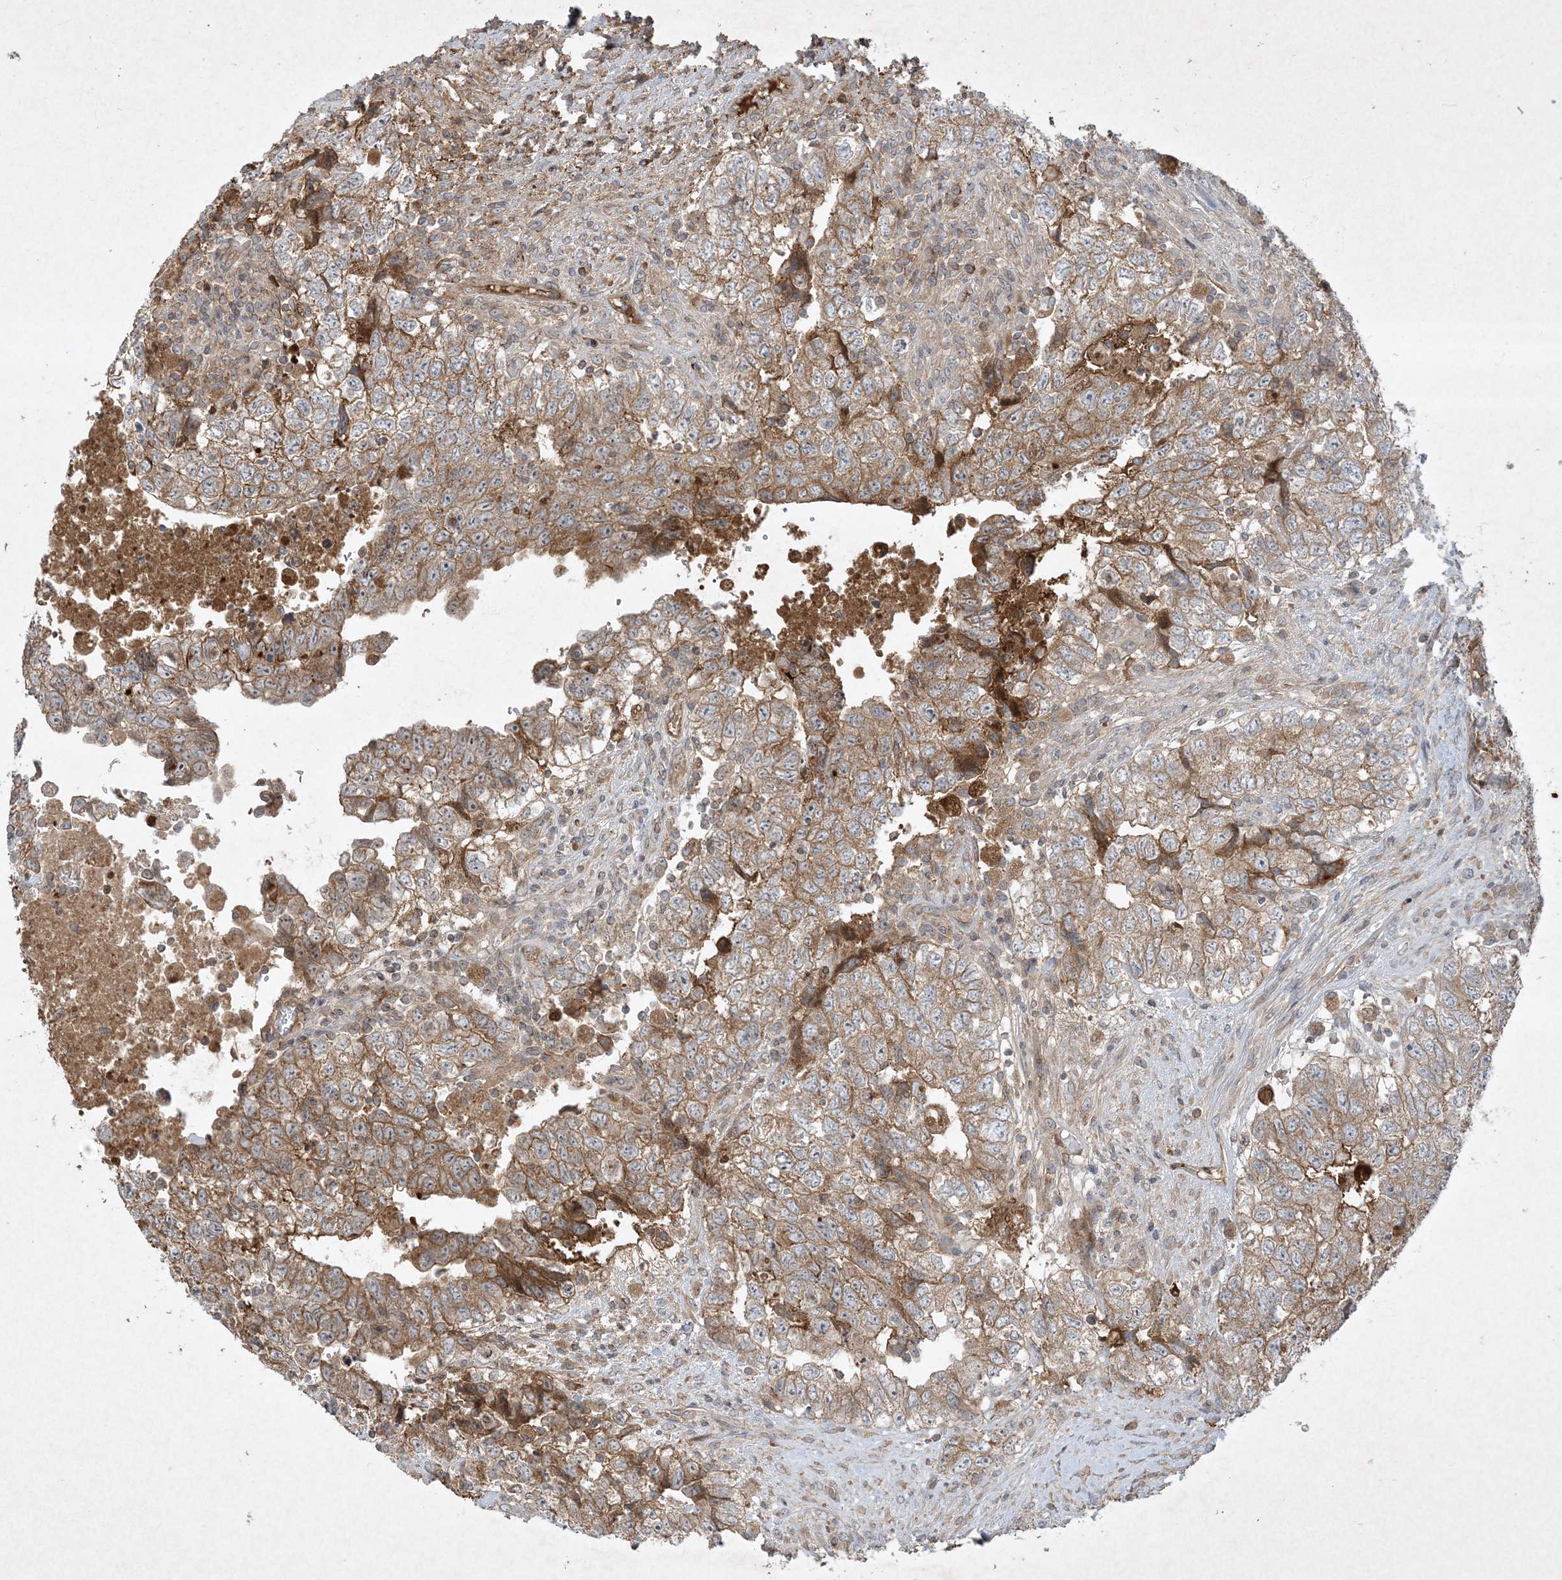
{"staining": {"intensity": "moderate", "quantity": ">75%", "location": "cytoplasmic/membranous"}, "tissue": "testis cancer", "cell_type": "Tumor cells", "image_type": "cancer", "snomed": [{"axis": "morphology", "description": "Carcinoma, Embryonal, NOS"}, {"axis": "topography", "description": "Testis"}], "caption": "Moderate cytoplasmic/membranous protein expression is present in approximately >75% of tumor cells in embryonal carcinoma (testis).", "gene": "FETUB", "patient": {"sex": "male", "age": 37}}